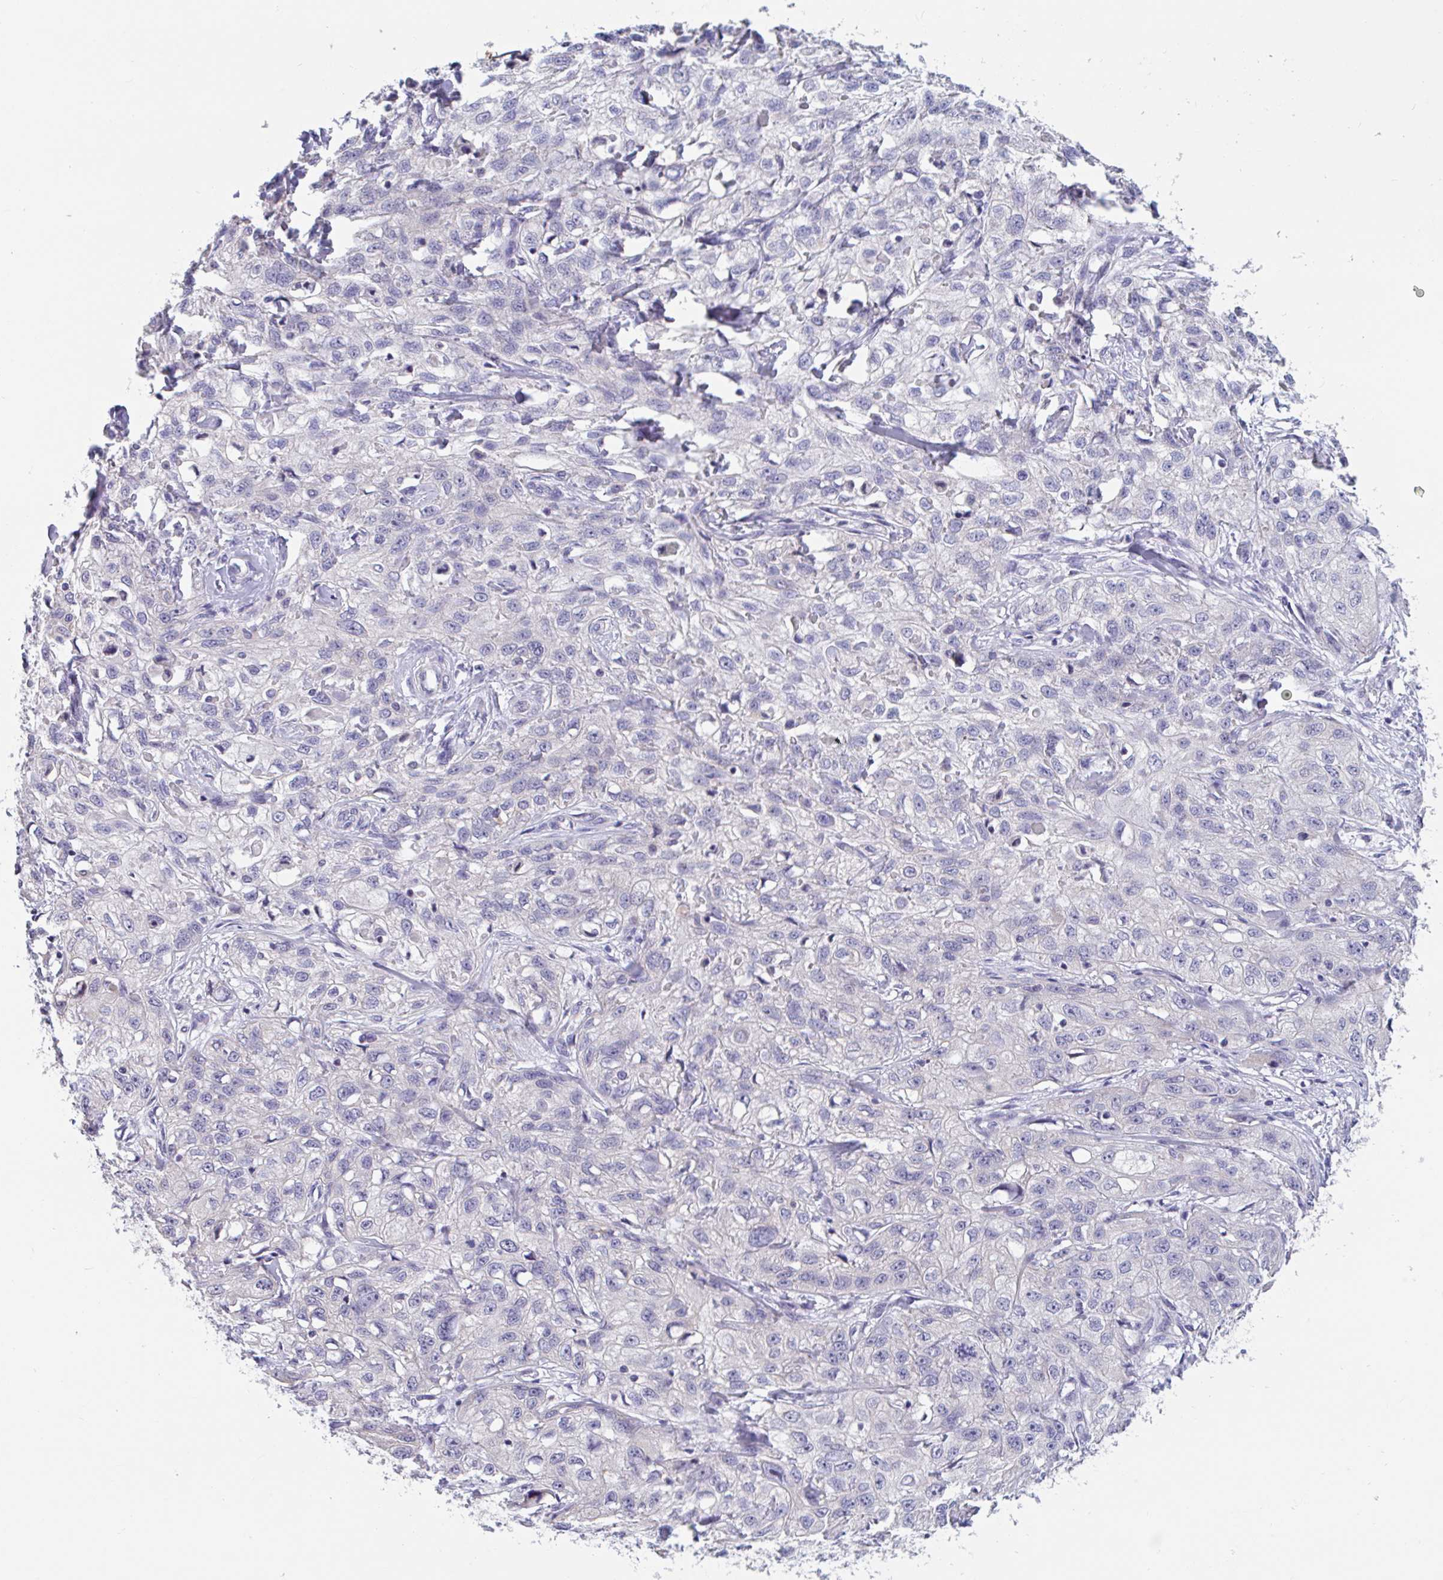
{"staining": {"intensity": "negative", "quantity": "none", "location": "none"}, "tissue": "skin cancer", "cell_type": "Tumor cells", "image_type": "cancer", "snomed": [{"axis": "morphology", "description": "Squamous cell carcinoma, NOS"}, {"axis": "topography", "description": "Skin"}, {"axis": "topography", "description": "Vulva"}], "caption": "Immunohistochemical staining of human skin squamous cell carcinoma reveals no significant expression in tumor cells.", "gene": "UNKL", "patient": {"sex": "female", "age": 86}}